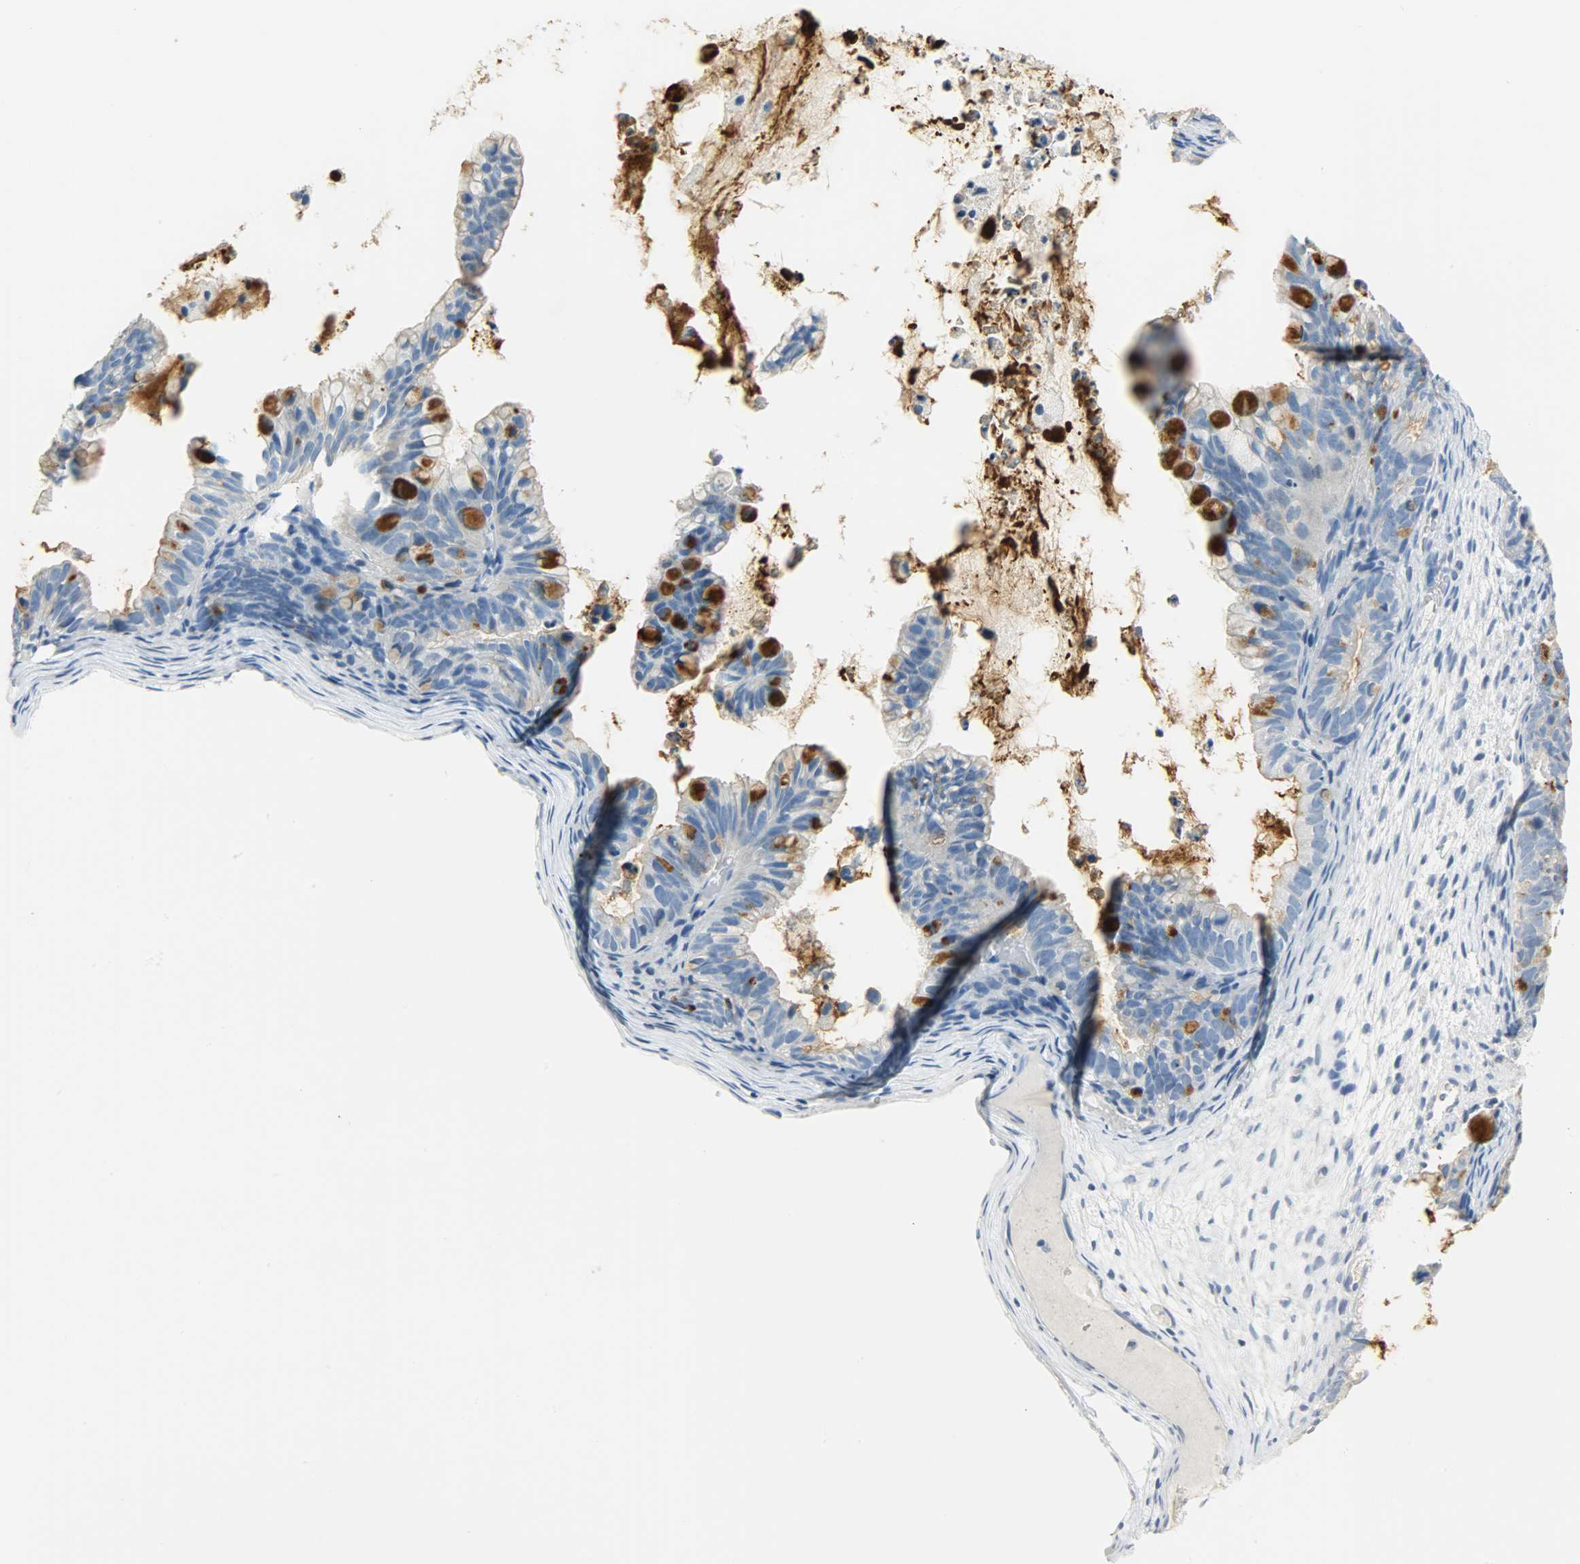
{"staining": {"intensity": "strong", "quantity": "25%-75%", "location": "cytoplasmic/membranous"}, "tissue": "ovarian cancer", "cell_type": "Tumor cells", "image_type": "cancer", "snomed": [{"axis": "morphology", "description": "Cystadenocarcinoma, mucinous, NOS"}, {"axis": "topography", "description": "Ovary"}], "caption": "A high-resolution photomicrograph shows immunohistochemistry (IHC) staining of ovarian cancer (mucinous cystadenocarcinoma), which demonstrates strong cytoplasmic/membranous expression in about 25%-75% of tumor cells.", "gene": "PROM1", "patient": {"sex": "female", "age": 36}}